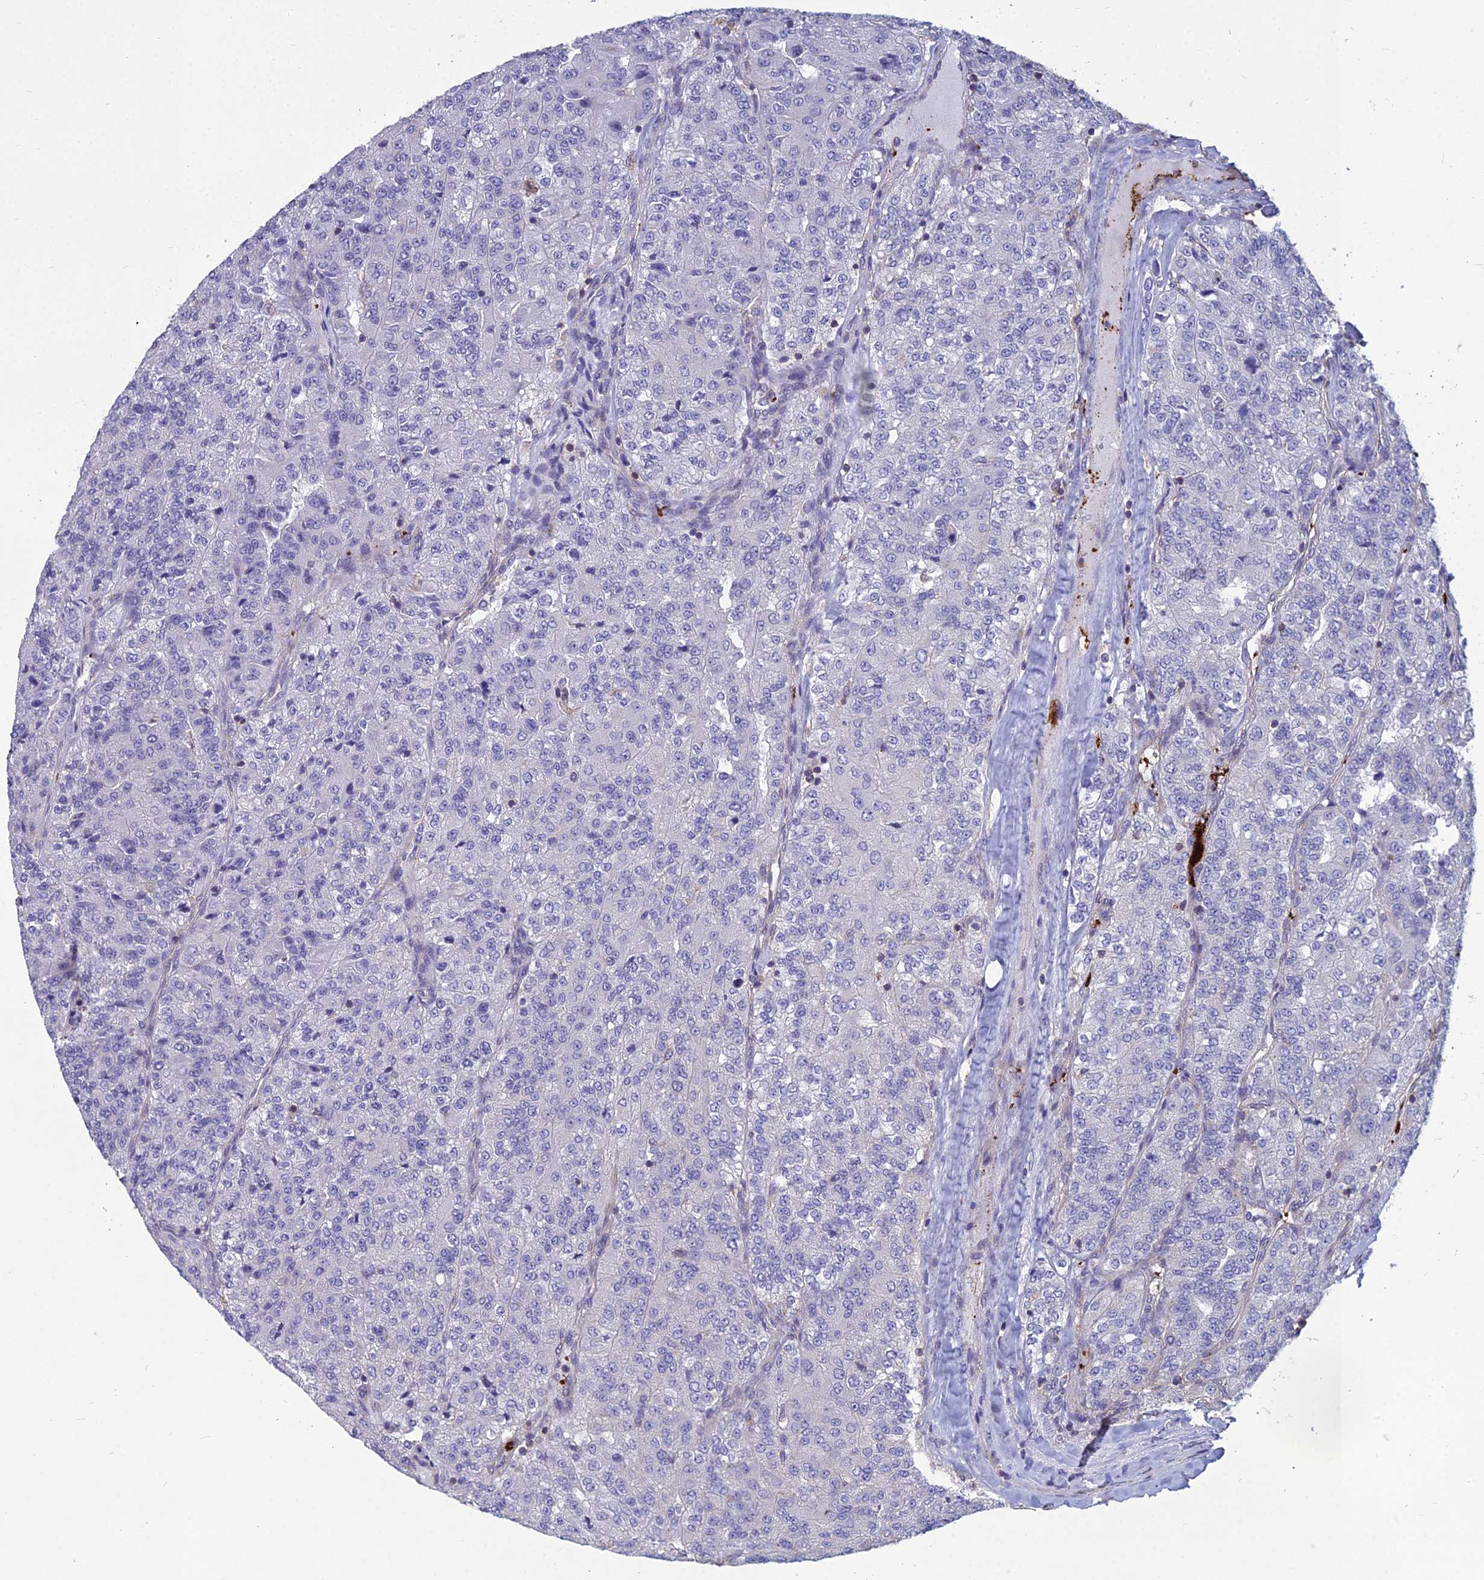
{"staining": {"intensity": "negative", "quantity": "none", "location": "none"}, "tissue": "renal cancer", "cell_type": "Tumor cells", "image_type": "cancer", "snomed": [{"axis": "morphology", "description": "Adenocarcinoma, NOS"}, {"axis": "topography", "description": "Kidney"}], "caption": "Renal cancer was stained to show a protein in brown. There is no significant positivity in tumor cells.", "gene": "PSMD11", "patient": {"sex": "female", "age": 63}}